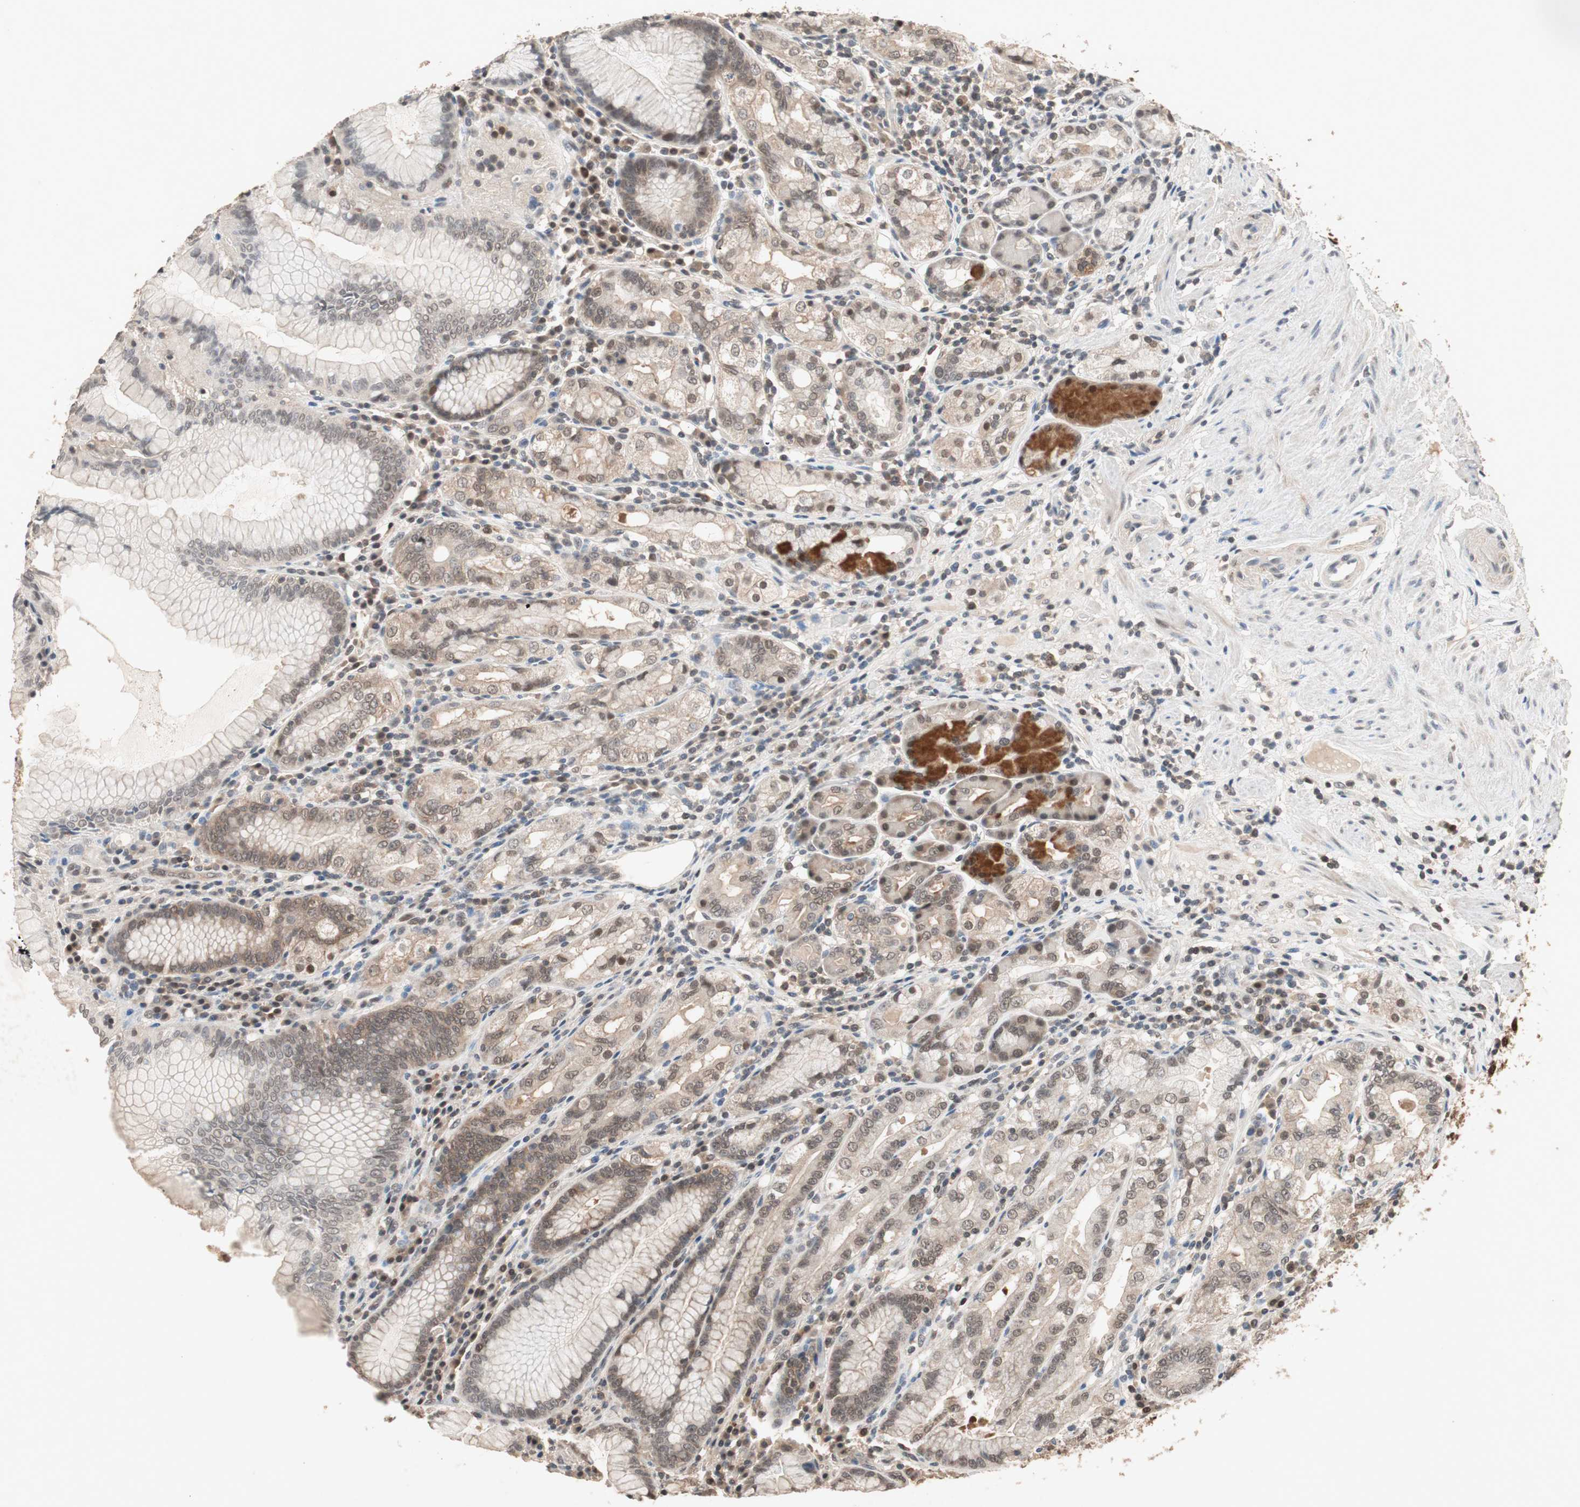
{"staining": {"intensity": "moderate", "quantity": ">75%", "location": "cytoplasmic/membranous,nuclear"}, "tissue": "stomach", "cell_type": "Glandular cells", "image_type": "normal", "snomed": [{"axis": "morphology", "description": "Normal tissue, NOS"}, {"axis": "topography", "description": "Stomach, lower"}], "caption": "Immunohistochemical staining of unremarkable human stomach exhibits moderate cytoplasmic/membranous,nuclear protein positivity in approximately >75% of glandular cells.", "gene": "GART", "patient": {"sex": "female", "age": 76}}